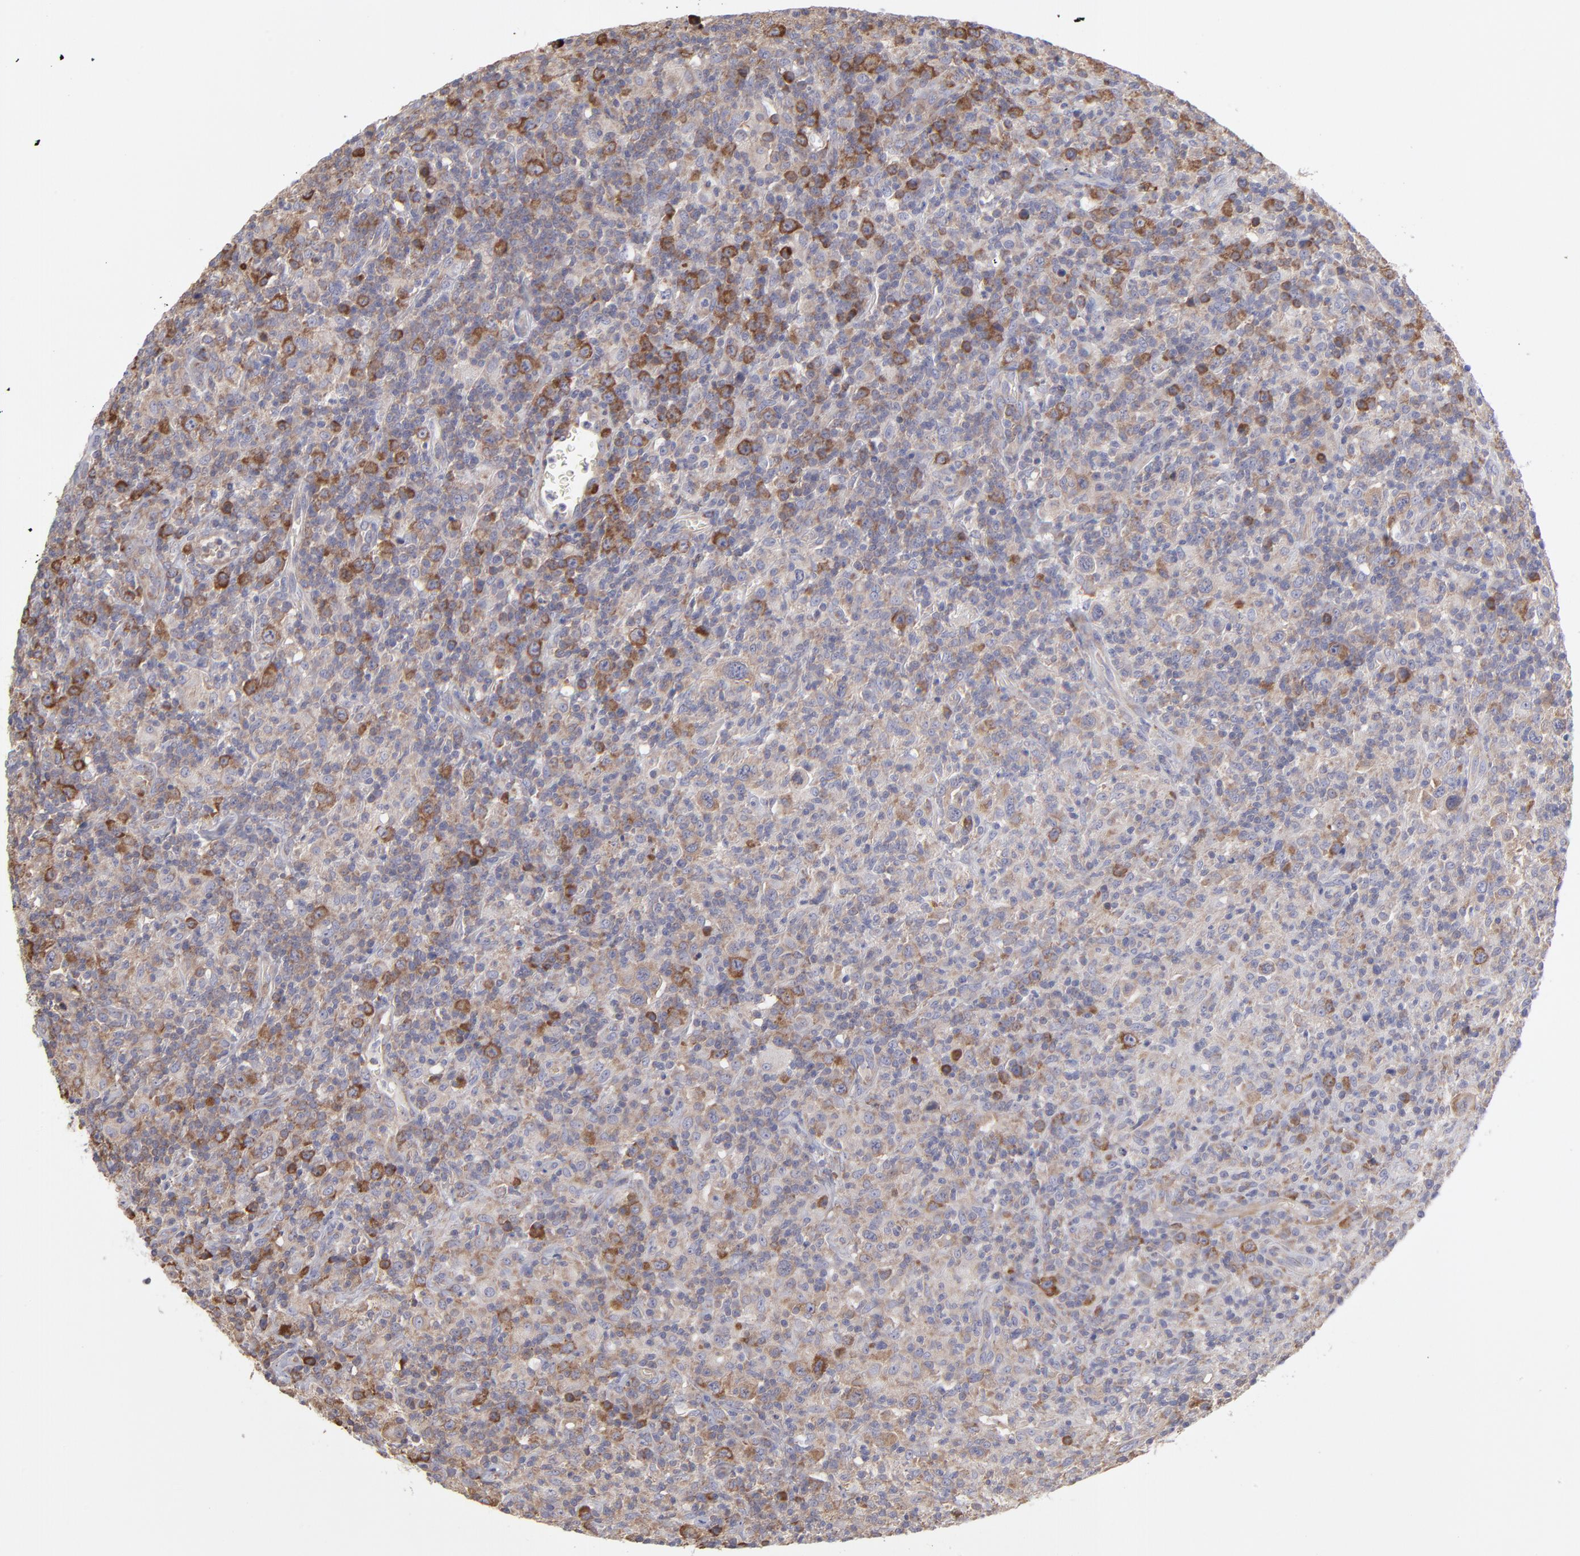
{"staining": {"intensity": "moderate", "quantity": "25%-75%", "location": "cytoplasmic/membranous"}, "tissue": "lymphoma", "cell_type": "Tumor cells", "image_type": "cancer", "snomed": [{"axis": "morphology", "description": "Hodgkin's disease, NOS"}, {"axis": "topography", "description": "Lymph node"}], "caption": "High-magnification brightfield microscopy of lymphoma stained with DAB (brown) and counterstained with hematoxylin (blue). tumor cells exhibit moderate cytoplasmic/membranous staining is identified in approximately25%-75% of cells. (brown staining indicates protein expression, while blue staining denotes nuclei).", "gene": "RPLP0", "patient": {"sex": "male", "age": 65}}